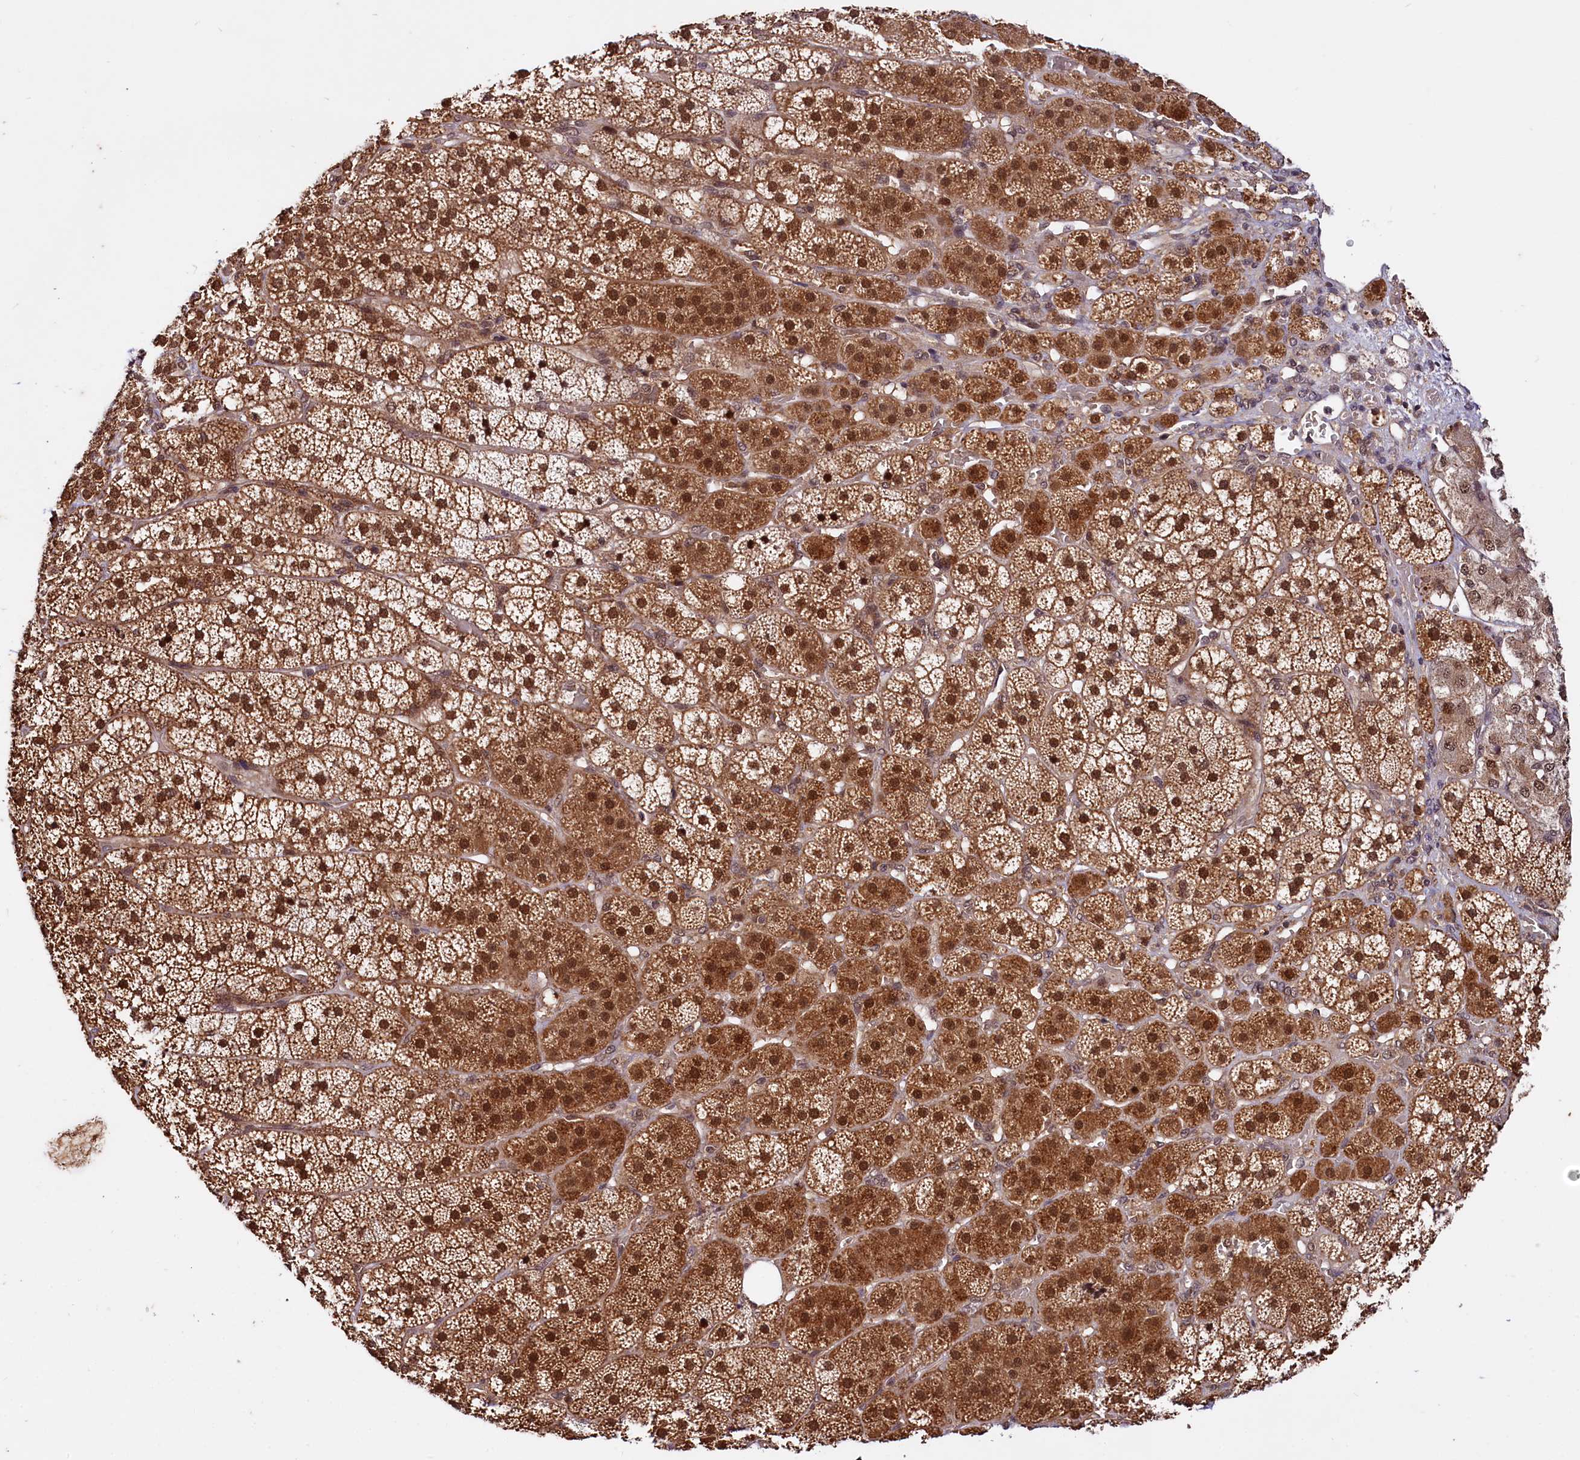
{"staining": {"intensity": "strong", "quantity": ">75%", "location": "cytoplasmic/membranous,nuclear"}, "tissue": "adrenal gland", "cell_type": "Glandular cells", "image_type": "normal", "snomed": [{"axis": "morphology", "description": "Normal tissue, NOS"}, {"axis": "topography", "description": "Adrenal gland"}], "caption": "Immunohistochemistry histopathology image of normal adrenal gland: adrenal gland stained using IHC shows high levels of strong protein expression localized specifically in the cytoplasmic/membranous,nuclear of glandular cells, appearing as a cytoplasmic/membranous,nuclear brown color.", "gene": "UBE3A", "patient": {"sex": "female", "age": 44}}